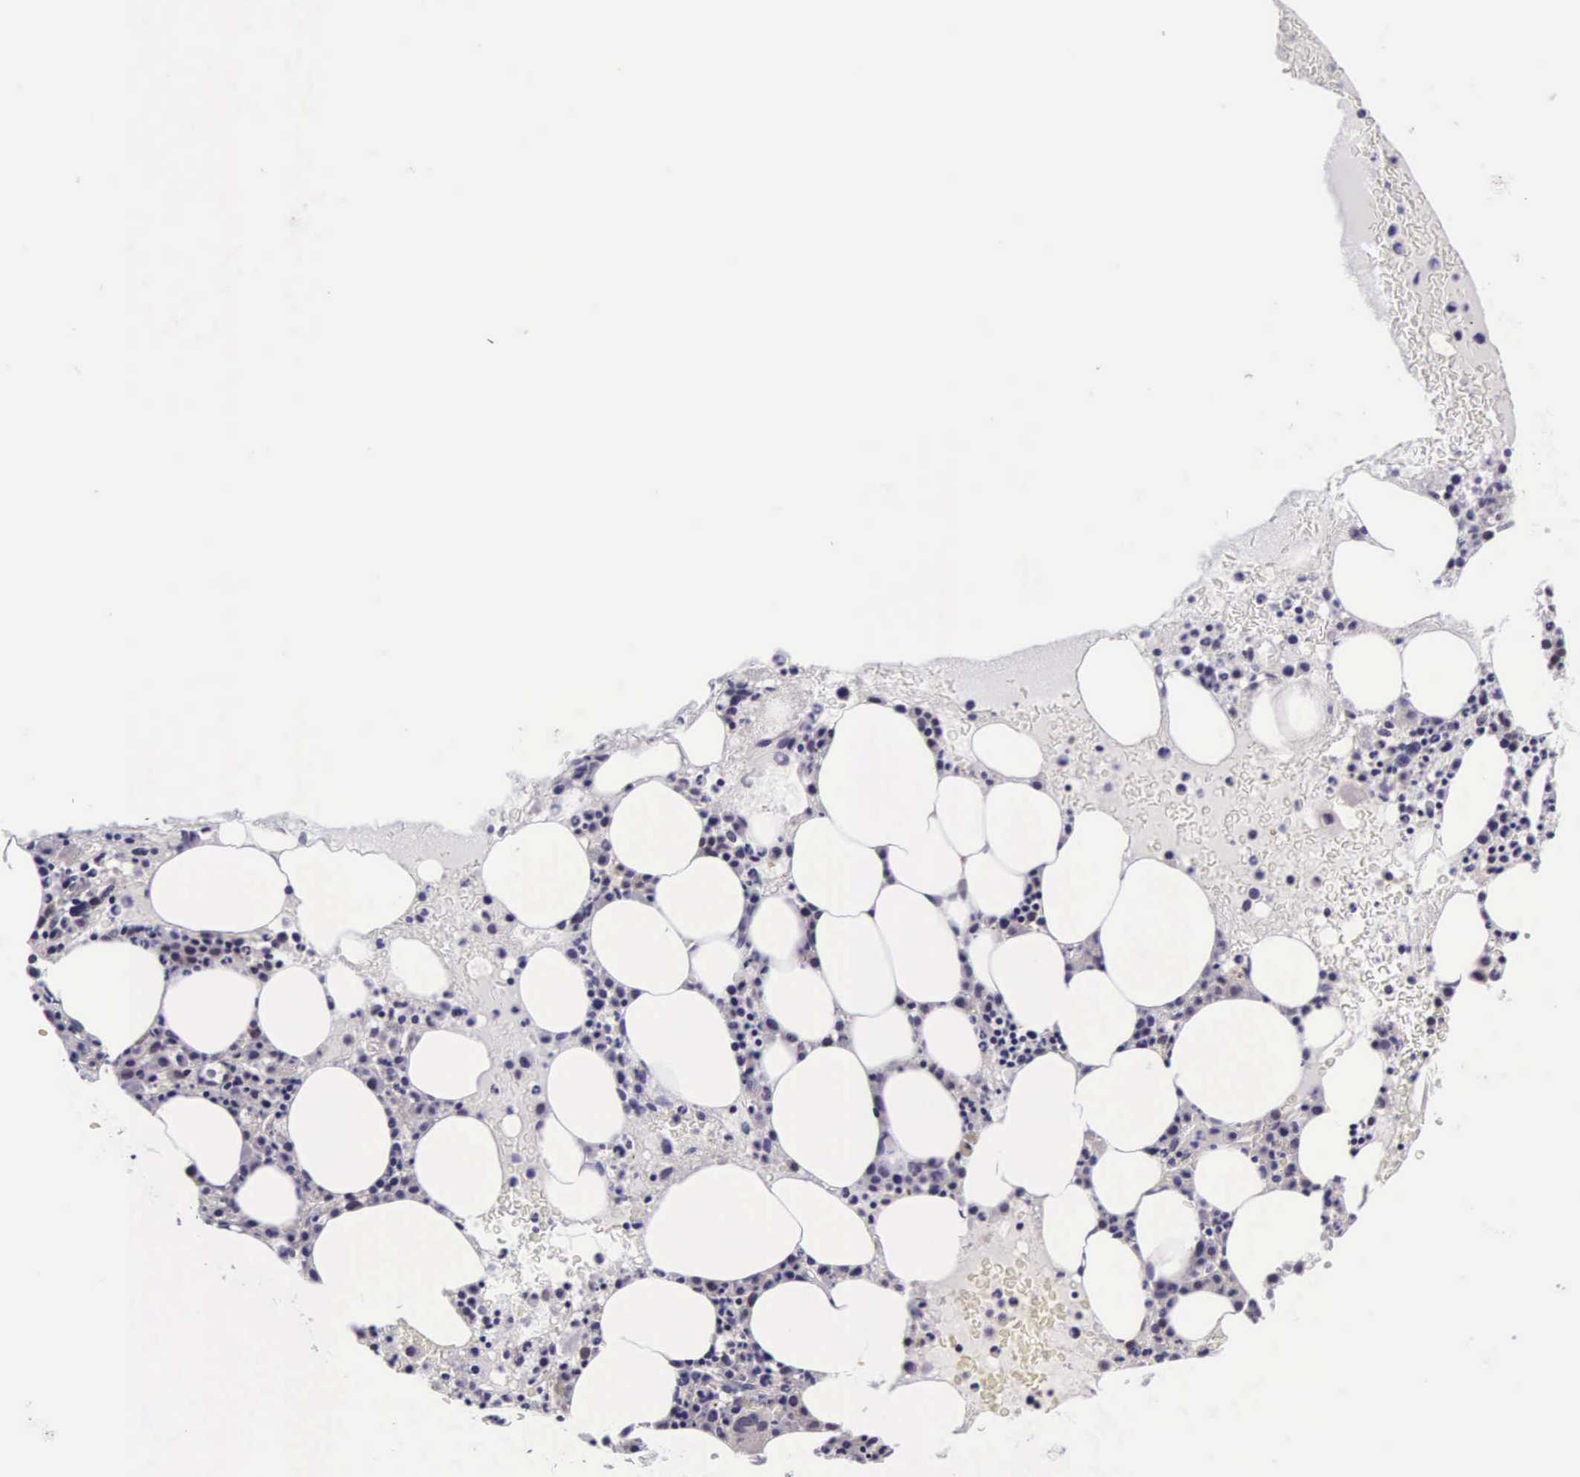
{"staining": {"intensity": "weak", "quantity": "<25%", "location": "cytoplasmic/membranous"}, "tissue": "bone marrow", "cell_type": "Hematopoietic cells", "image_type": "normal", "snomed": [{"axis": "morphology", "description": "Normal tissue, NOS"}, {"axis": "topography", "description": "Bone marrow"}], "caption": "Human bone marrow stained for a protein using immunohistochemistry (IHC) exhibits no staining in hematopoietic cells.", "gene": "PHETA2", "patient": {"sex": "female", "age": 88}}